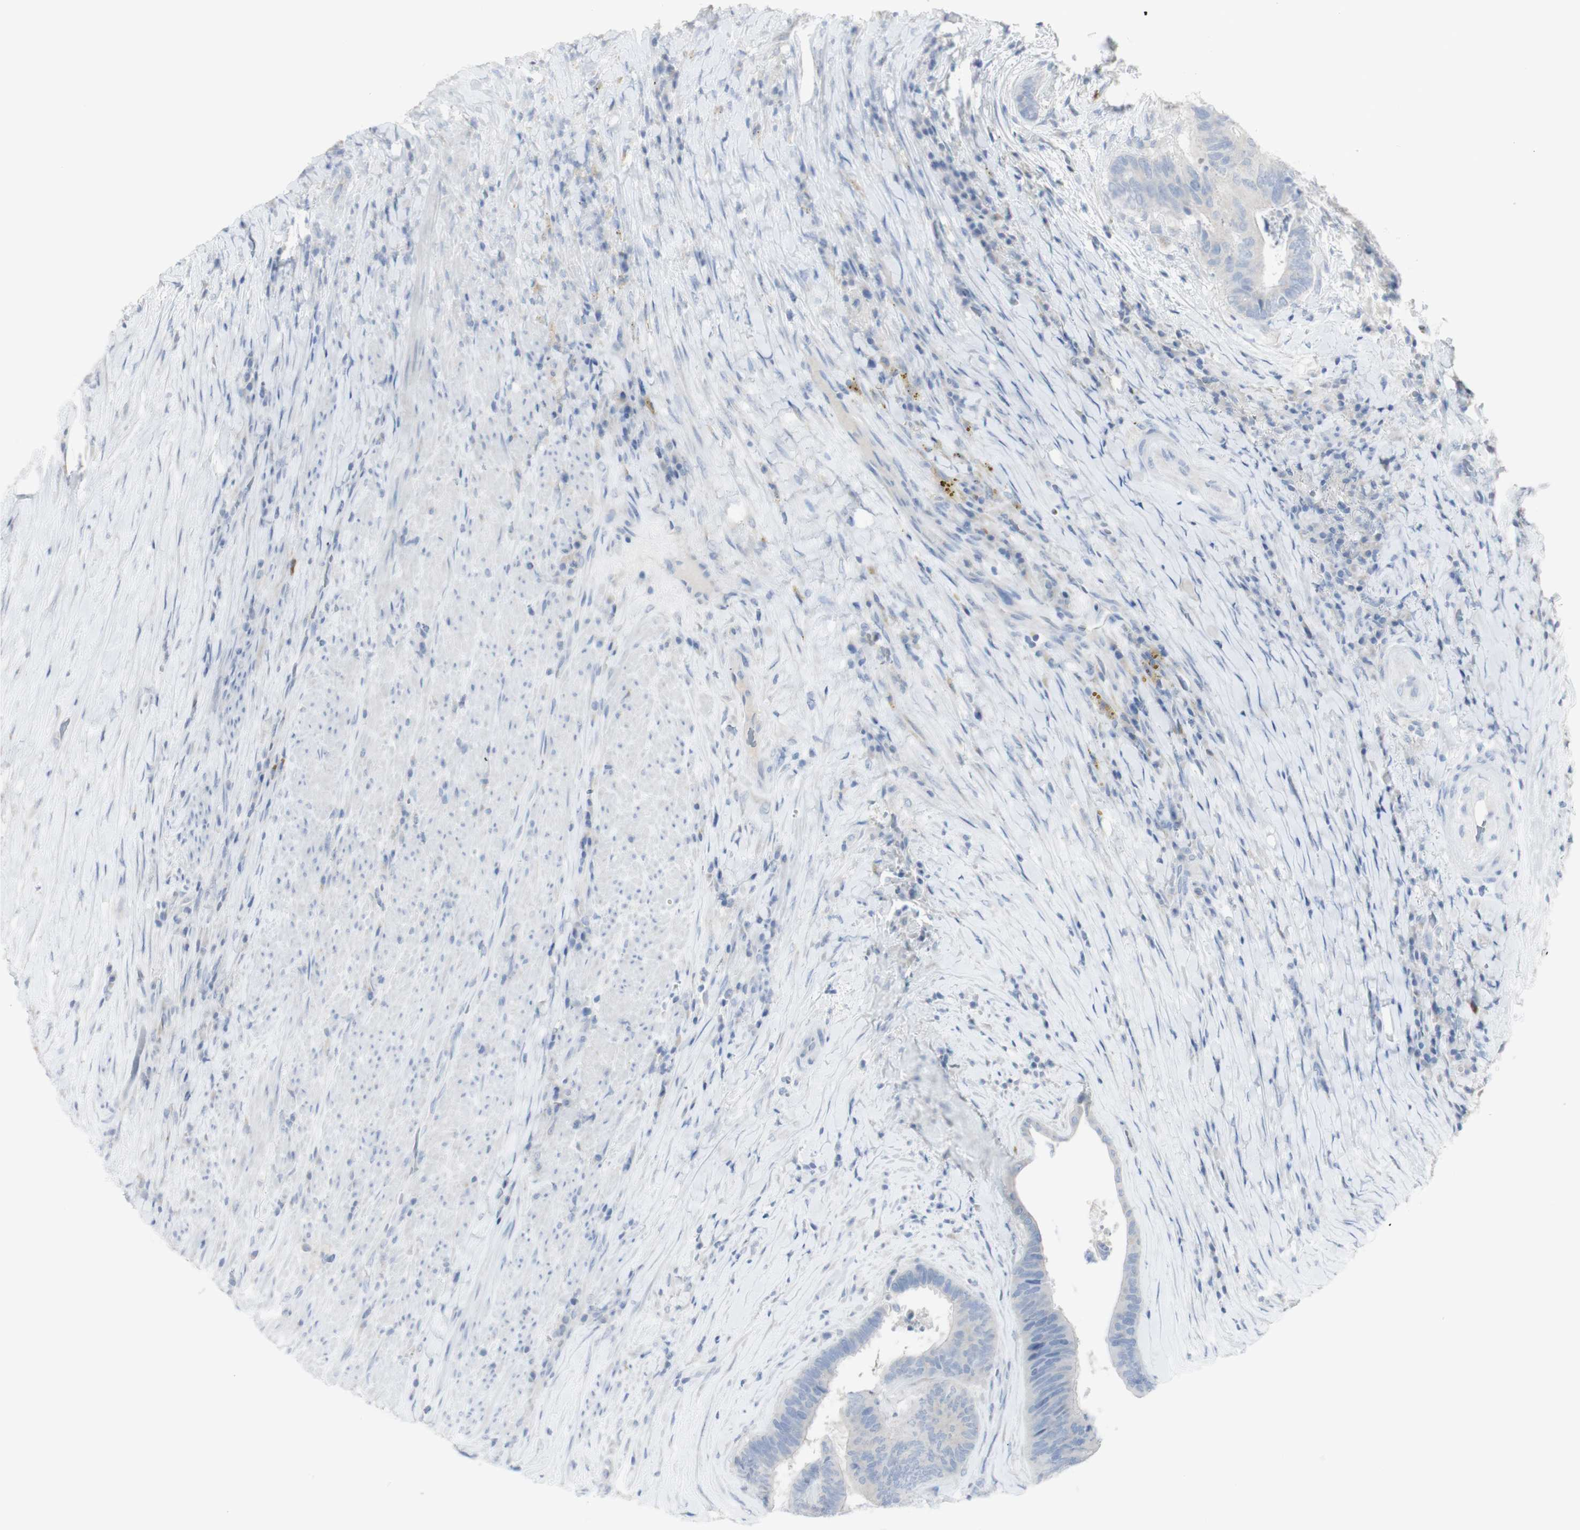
{"staining": {"intensity": "negative", "quantity": "none", "location": "none"}, "tissue": "colorectal cancer", "cell_type": "Tumor cells", "image_type": "cancer", "snomed": [{"axis": "morphology", "description": "Adenocarcinoma, NOS"}, {"axis": "topography", "description": "Rectum"}], "caption": "Tumor cells show no significant protein positivity in colorectal adenocarcinoma.", "gene": "CD207", "patient": {"sex": "male", "age": 72}}